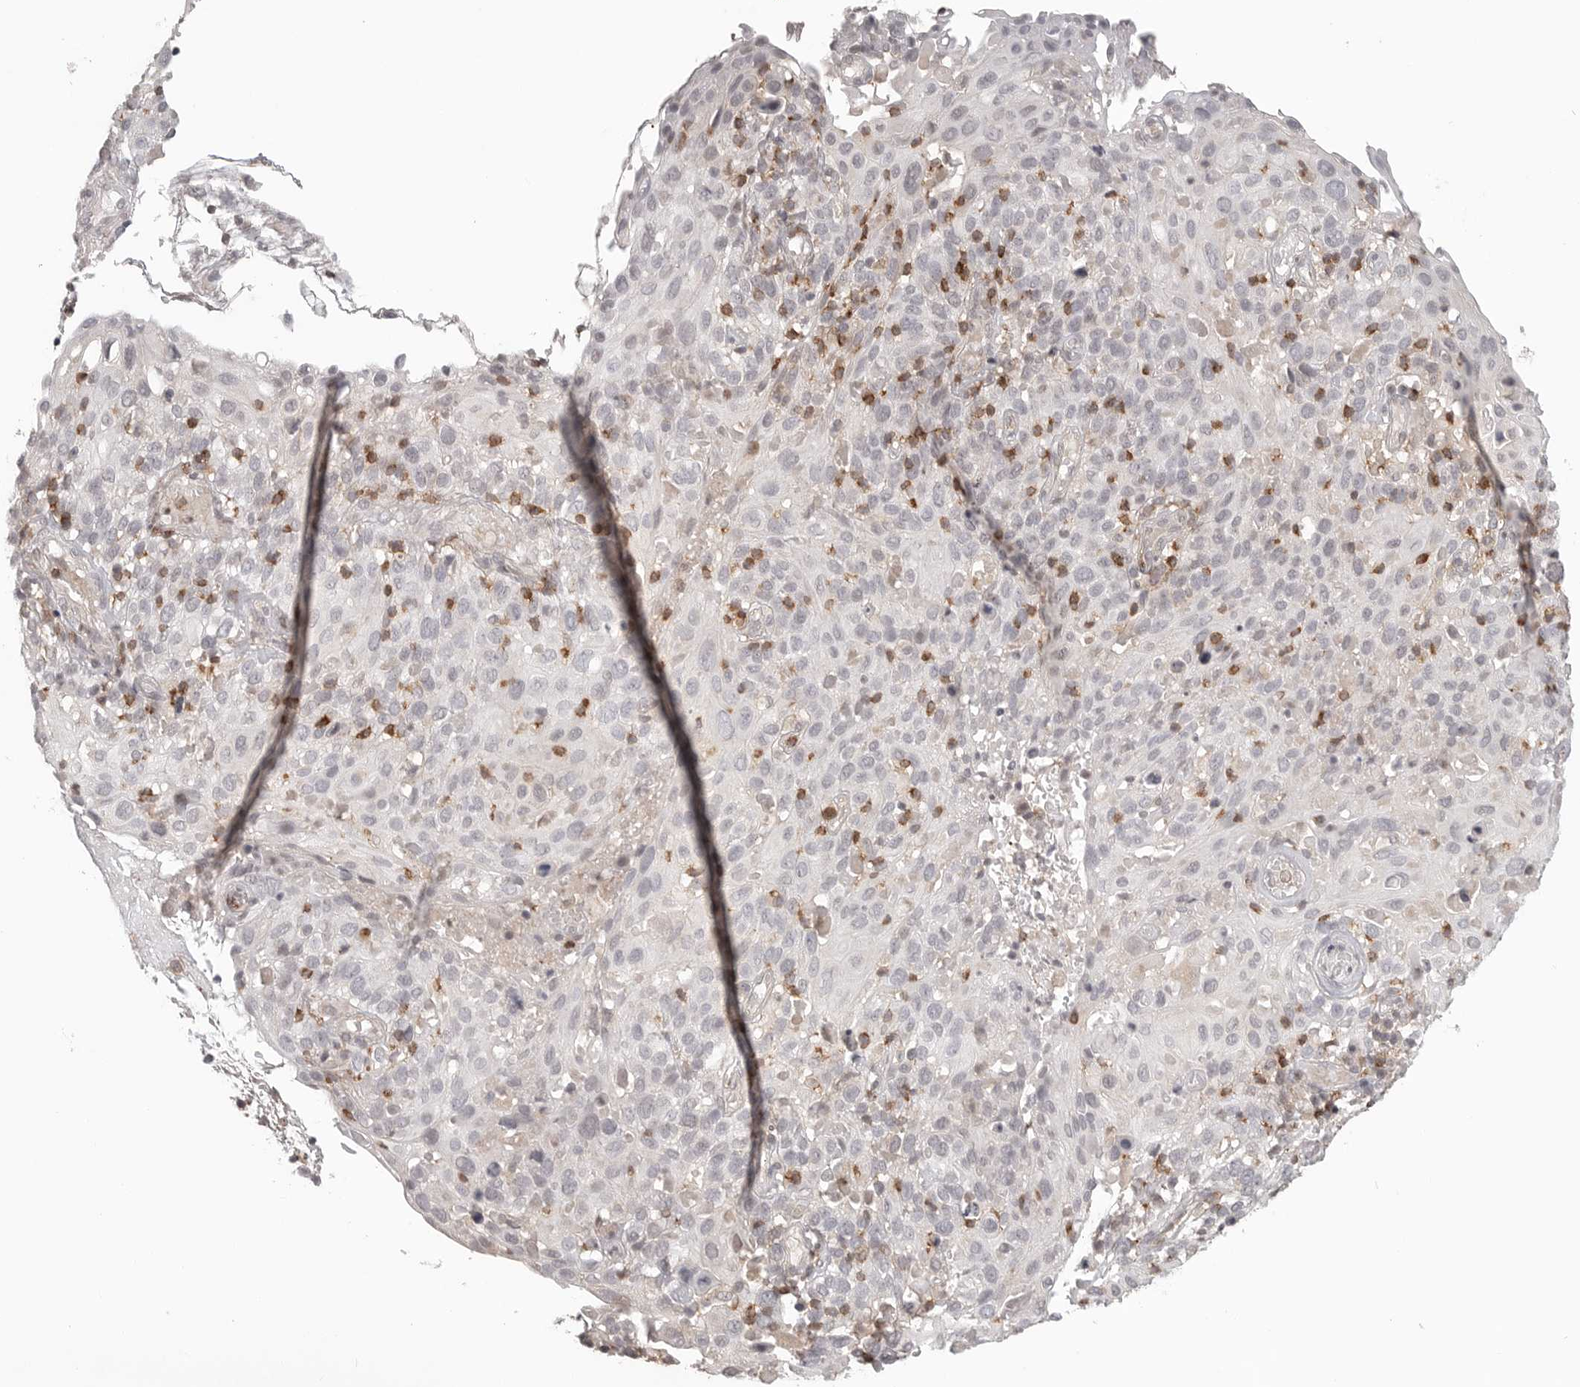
{"staining": {"intensity": "negative", "quantity": "none", "location": "none"}, "tissue": "cervical cancer", "cell_type": "Tumor cells", "image_type": "cancer", "snomed": [{"axis": "morphology", "description": "Squamous cell carcinoma, NOS"}, {"axis": "topography", "description": "Cervix"}], "caption": "Immunohistochemical staining of human cervical cancer (squamous cell carcinoma) demonstrates no significant positivity in tumor cells.", "gene": "SH3KBP1", "patient": {"sex": "female", "age": 74}}